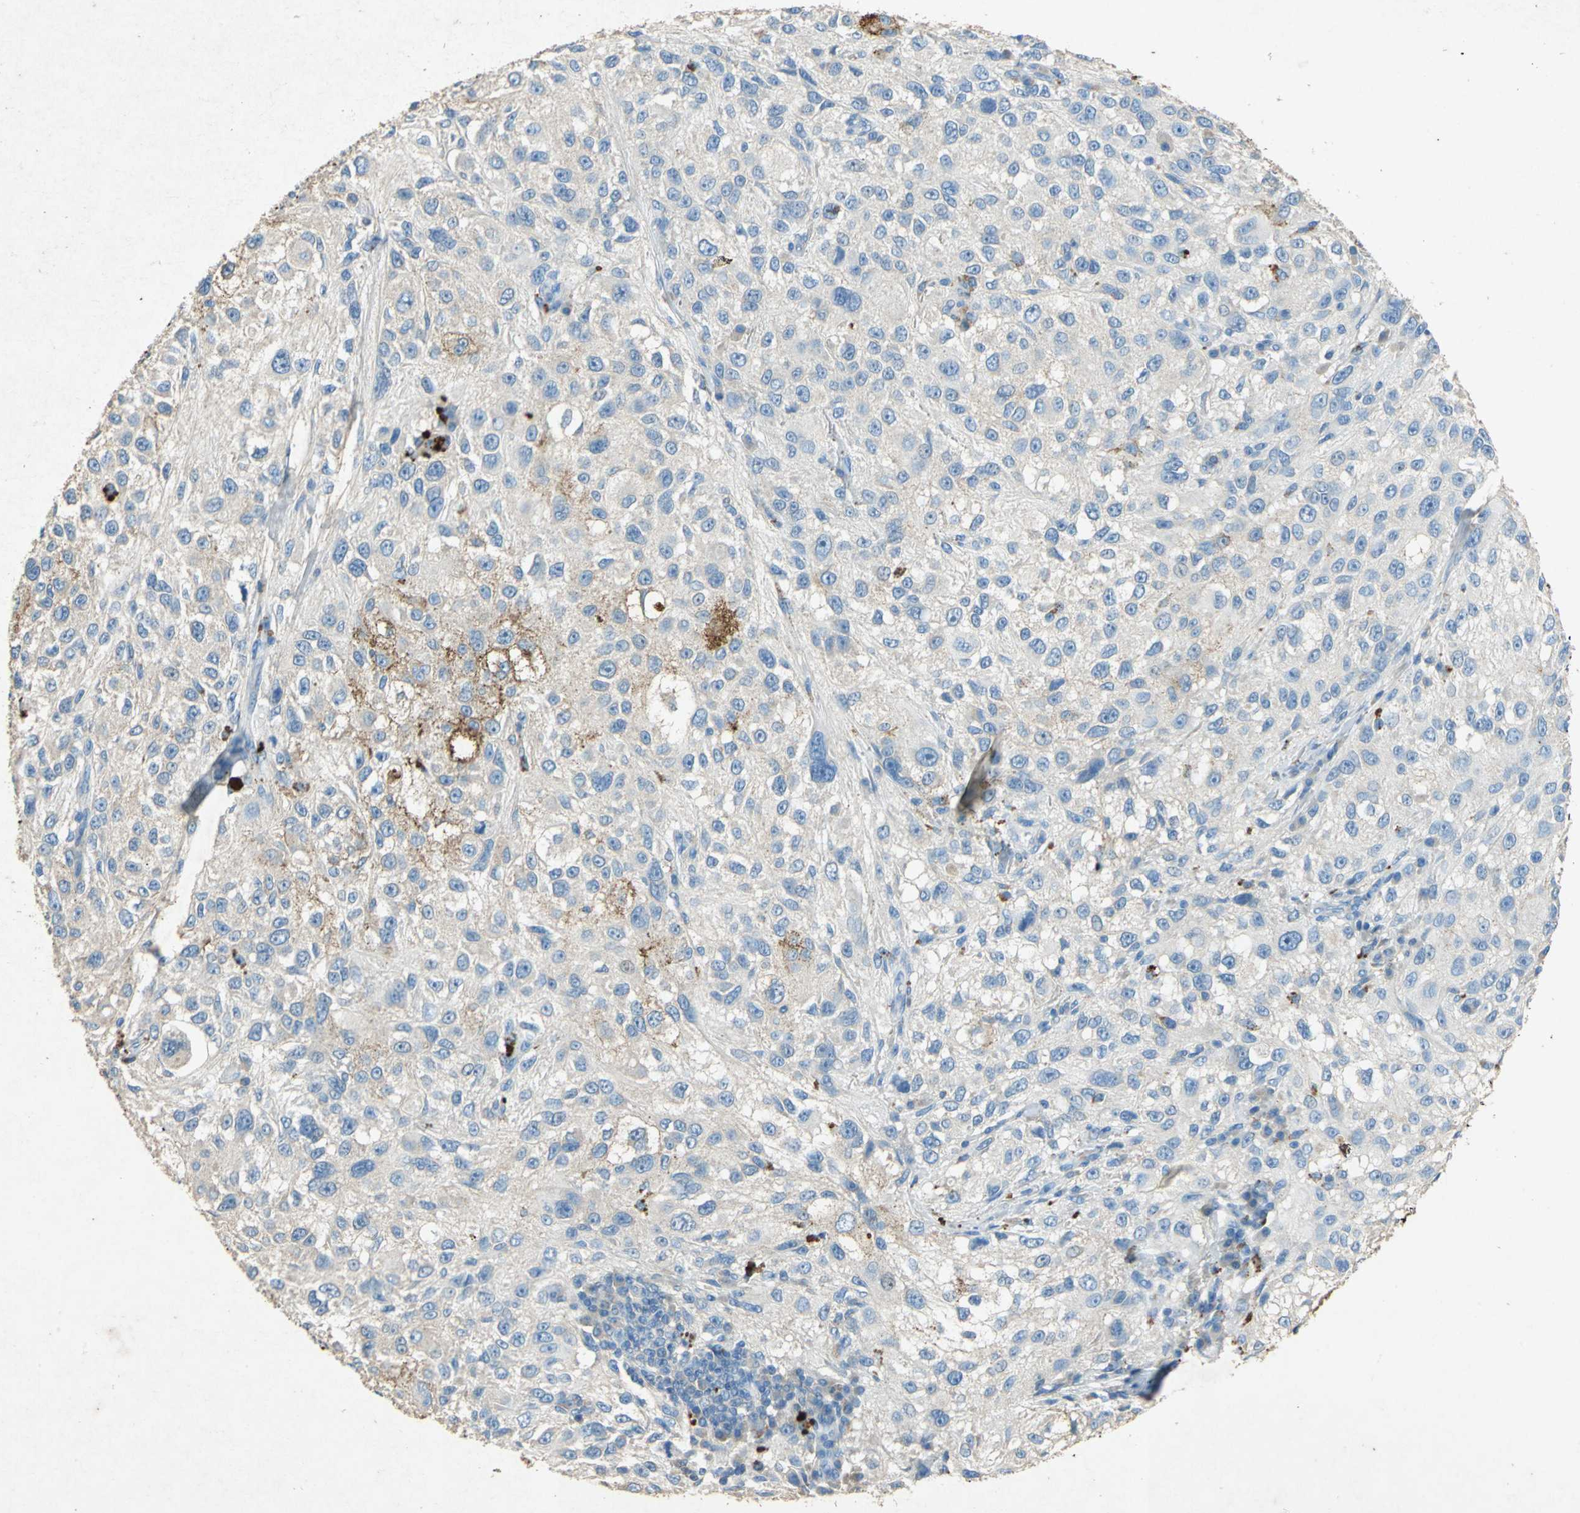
{"staining": {"intensity": "weak", "quantity": "25%-75%", "location": "cytoplasmic/membranous"}, "tissue": "melanoma", "cell_type": "Tumor cells", "image_type": "cancer", "snomed": [{"axis": "morphology", "description": "Necrosis, NOS"}, {"axis": "morphology", "description": "Malignant melanoma, NOS"}, {"axis": "topography", "description": "Skin"}], "caption": "This histopathology image demonstrates immunohistochemistry staining of human malignant melanoma, with low weak cytoplasmic/membranous positivity in about 25%-75% of tumor cells.", "gene": "ADAMTS5", "patient": {"sex": "female", "age": 87}}